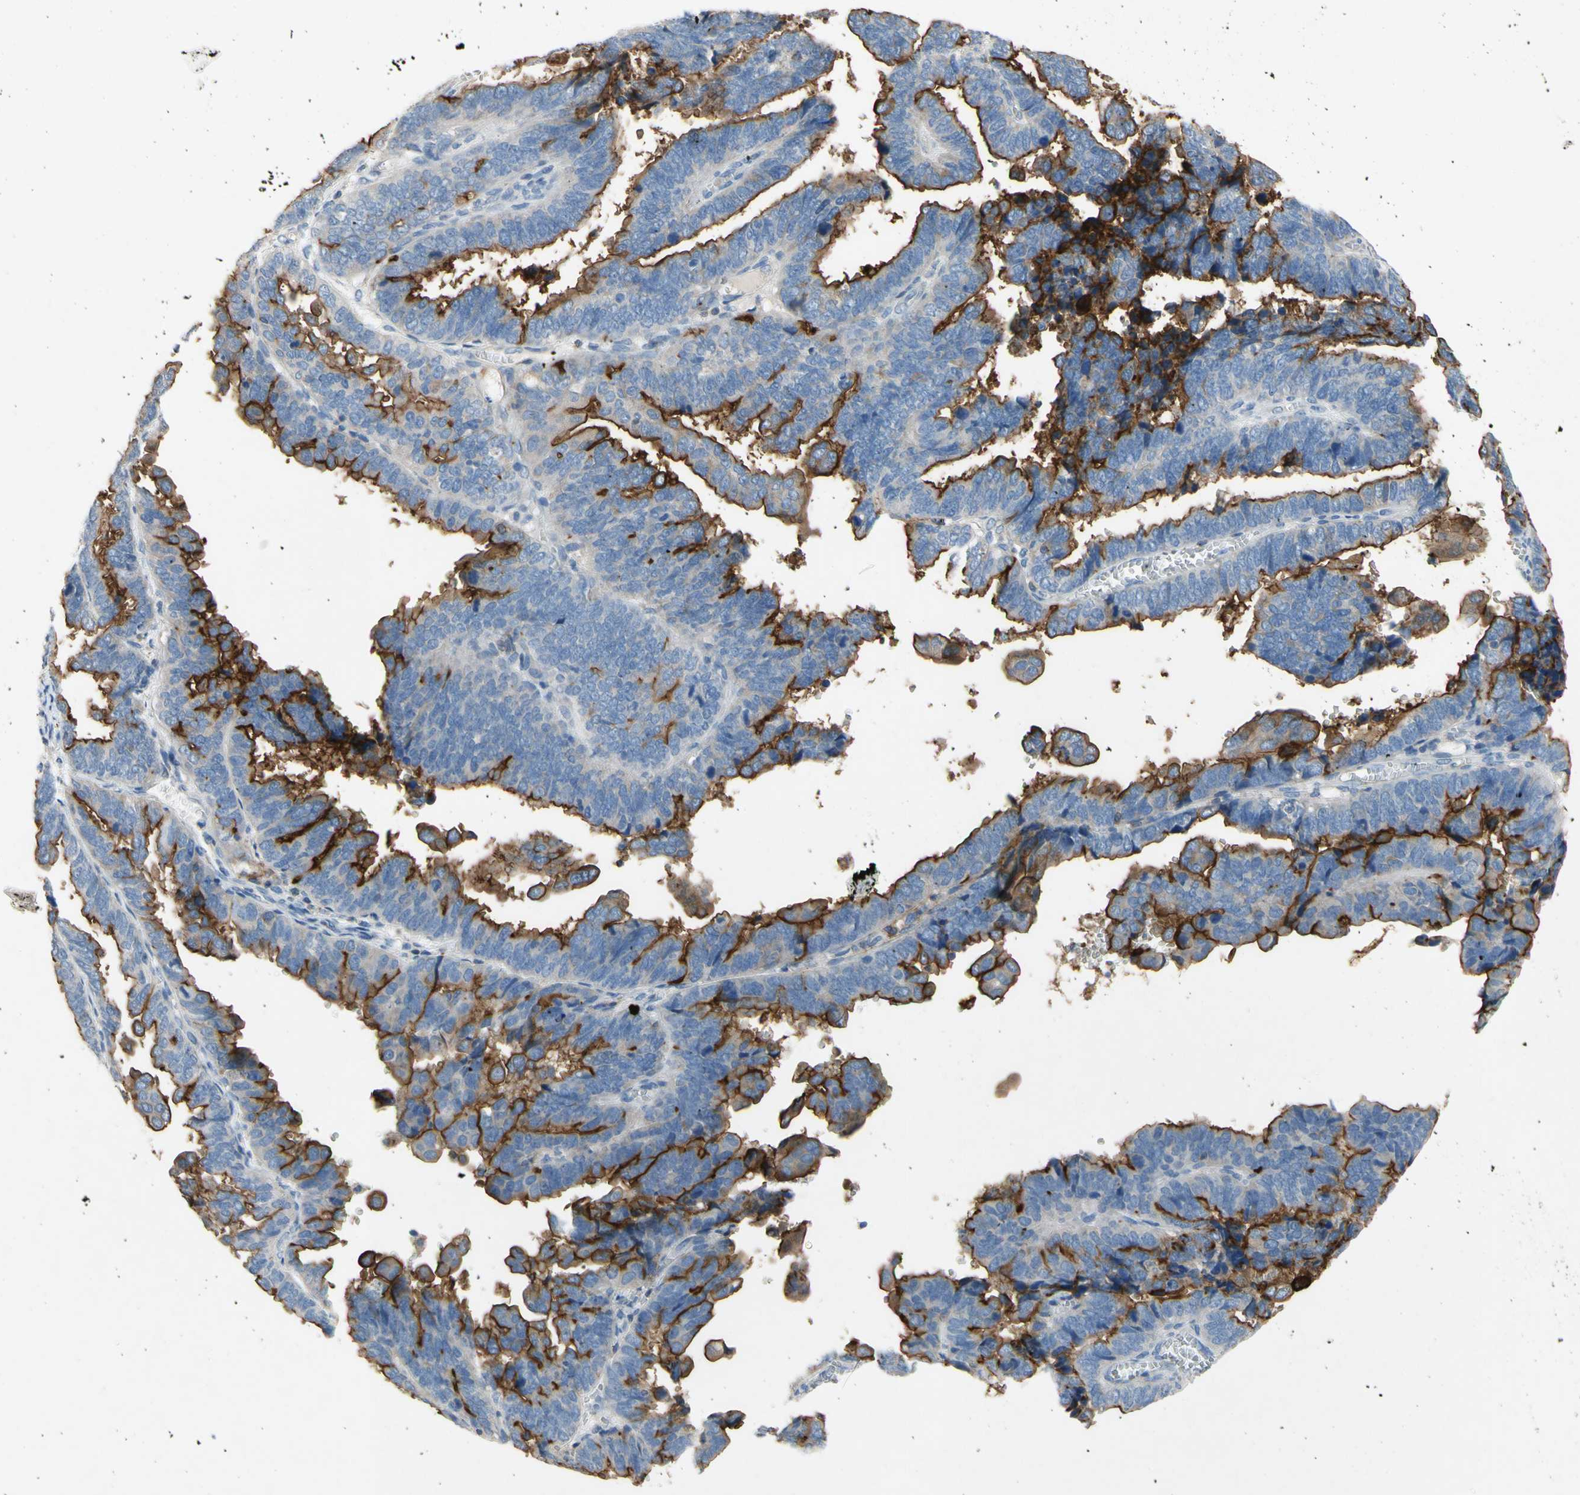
{"staining": {"intensity": "moderate", "quantity": ">75%", "location": "cytoplasmic/membranous"}, "tissue": "endometrial cancer", "cell_type": "Tumor cells", "image_type": "cancer", "snomed": [{"axis": "morphology", "description": "Adenocarcinoma, NOS"}, {"axis": "topography", "description": "Endometrium"}], "caption": "This is a histology image of IHC staining of endometrial cancer (adenocarcinoma), which shows moderate expression in the cytoplasmic/membranous of tumor cells.", "gene": "MUC1", "patient": {"sex": "female", "age": 75}}